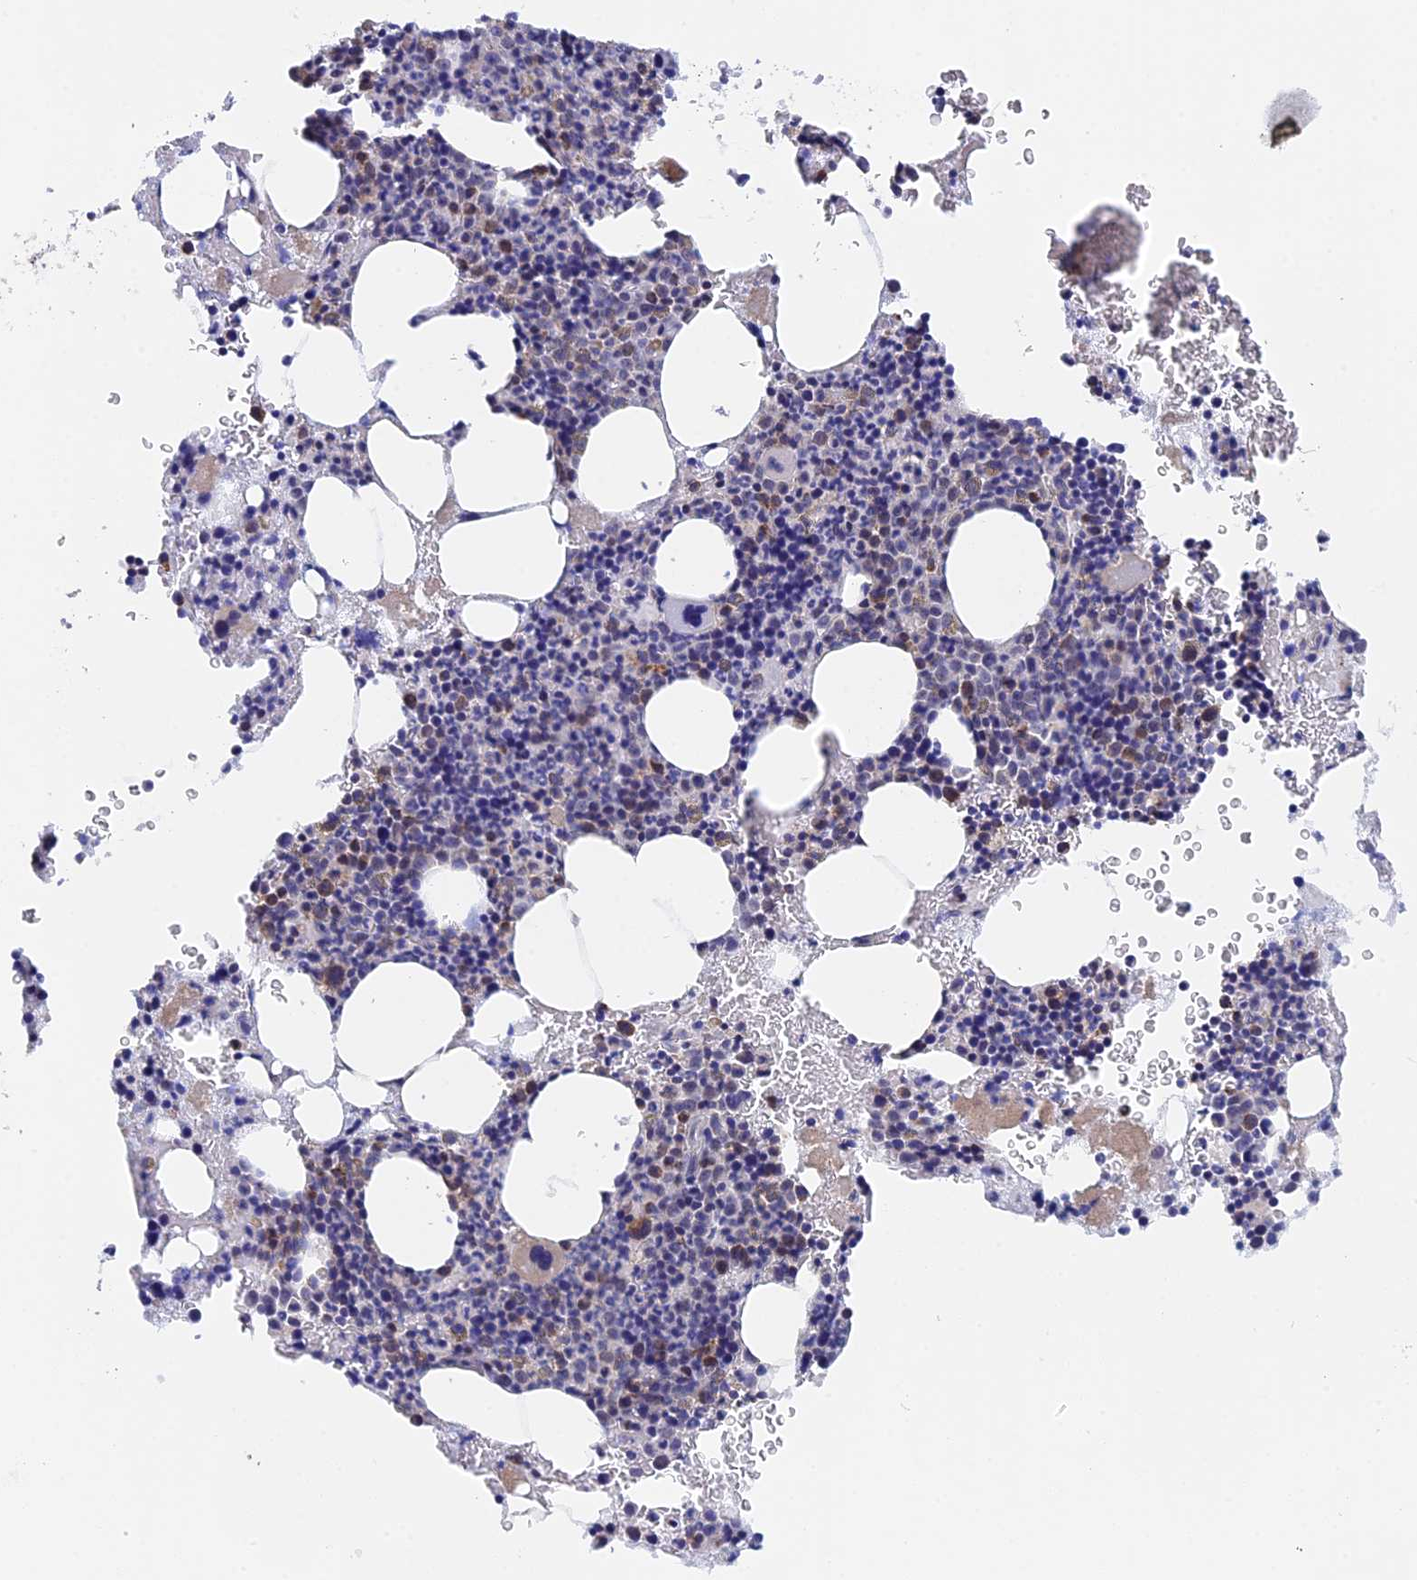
{"staining": {"intensity": "moderate", "quantity": "<25%", "location": "cytoplasmic/membranous"}, "tissue": "bone marrow", "cell_type": "Hematopoietic cells", "image_type": "normal", "snomed": [{"axis": "morphology", "description": "Normal tissue, NOS"}, {"axis": "topography", "description": "Bone marrow"}], "caption": "Approximately <25% of hematopoietic cells in unremarkable bone marrow reveal moderate cytoplasmic/membranous protein positivity as visualized by brown immunohistochemical staining.", "gene": "CDC16", "patient": {"sex": "female", "age": 41}}